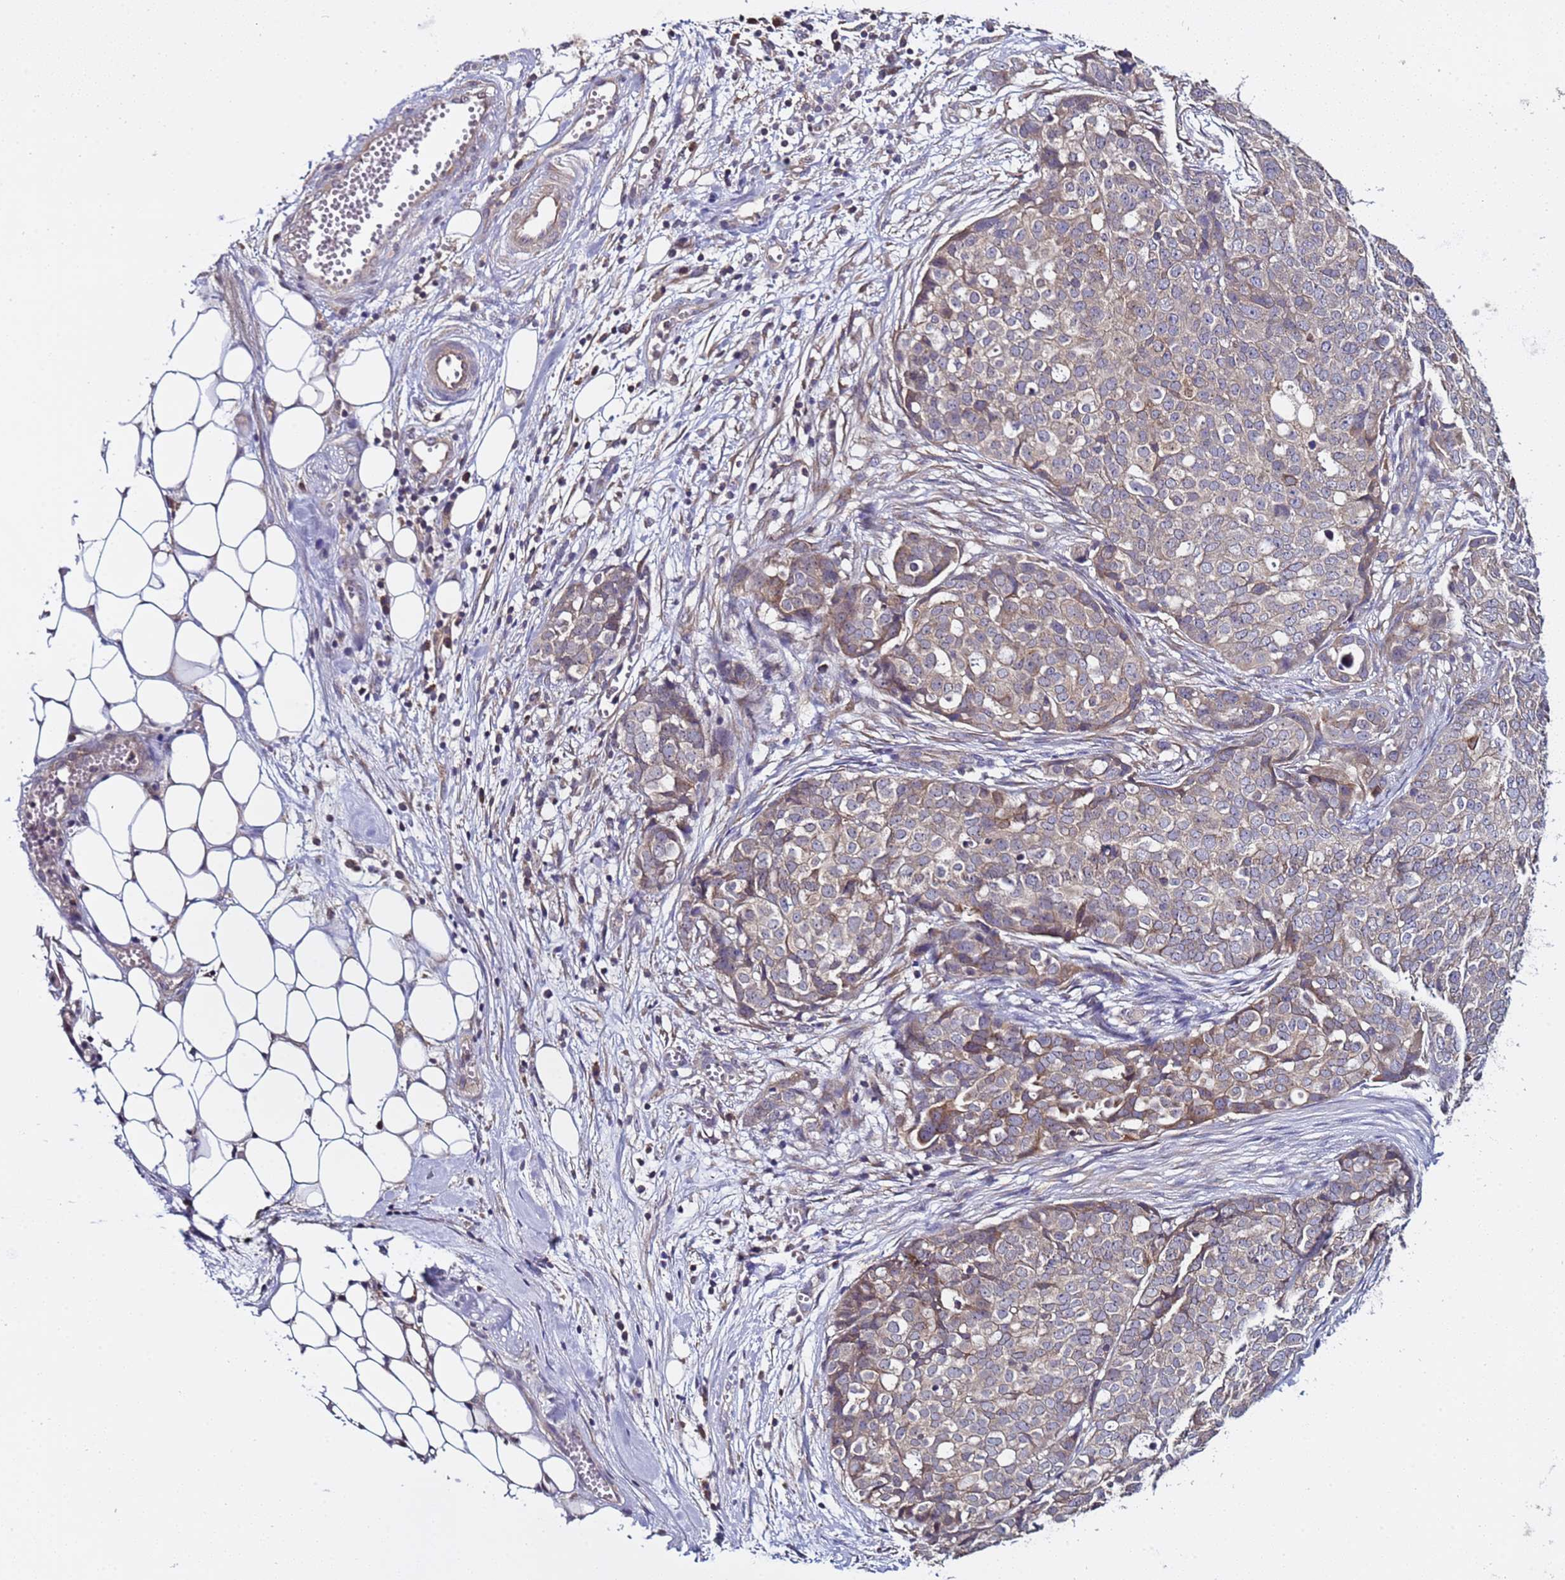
{"staining": {"intensity": "weak", "quantity": "<25%", "location": "cytoplasmic/membranous"}, "tissue": "ovarian cancer", "cell_type": "Tumor cells", "image_type": "cancer", "snomed": [{"axis": "morphology", "description": "Cystadenocarcinoma, serous, NOS"}, {"axis": "topography", "description": "Soft tissue"}, {"axis": "topography", "description": "Ovary"}], "caption": "Ovarian serous cystadenocarcinoma was stained to show a protein in brown. There is no significant positivity in tumor cells.", "gene": "ELMOD2", "patient": {"sex": "female", "age": 57}}